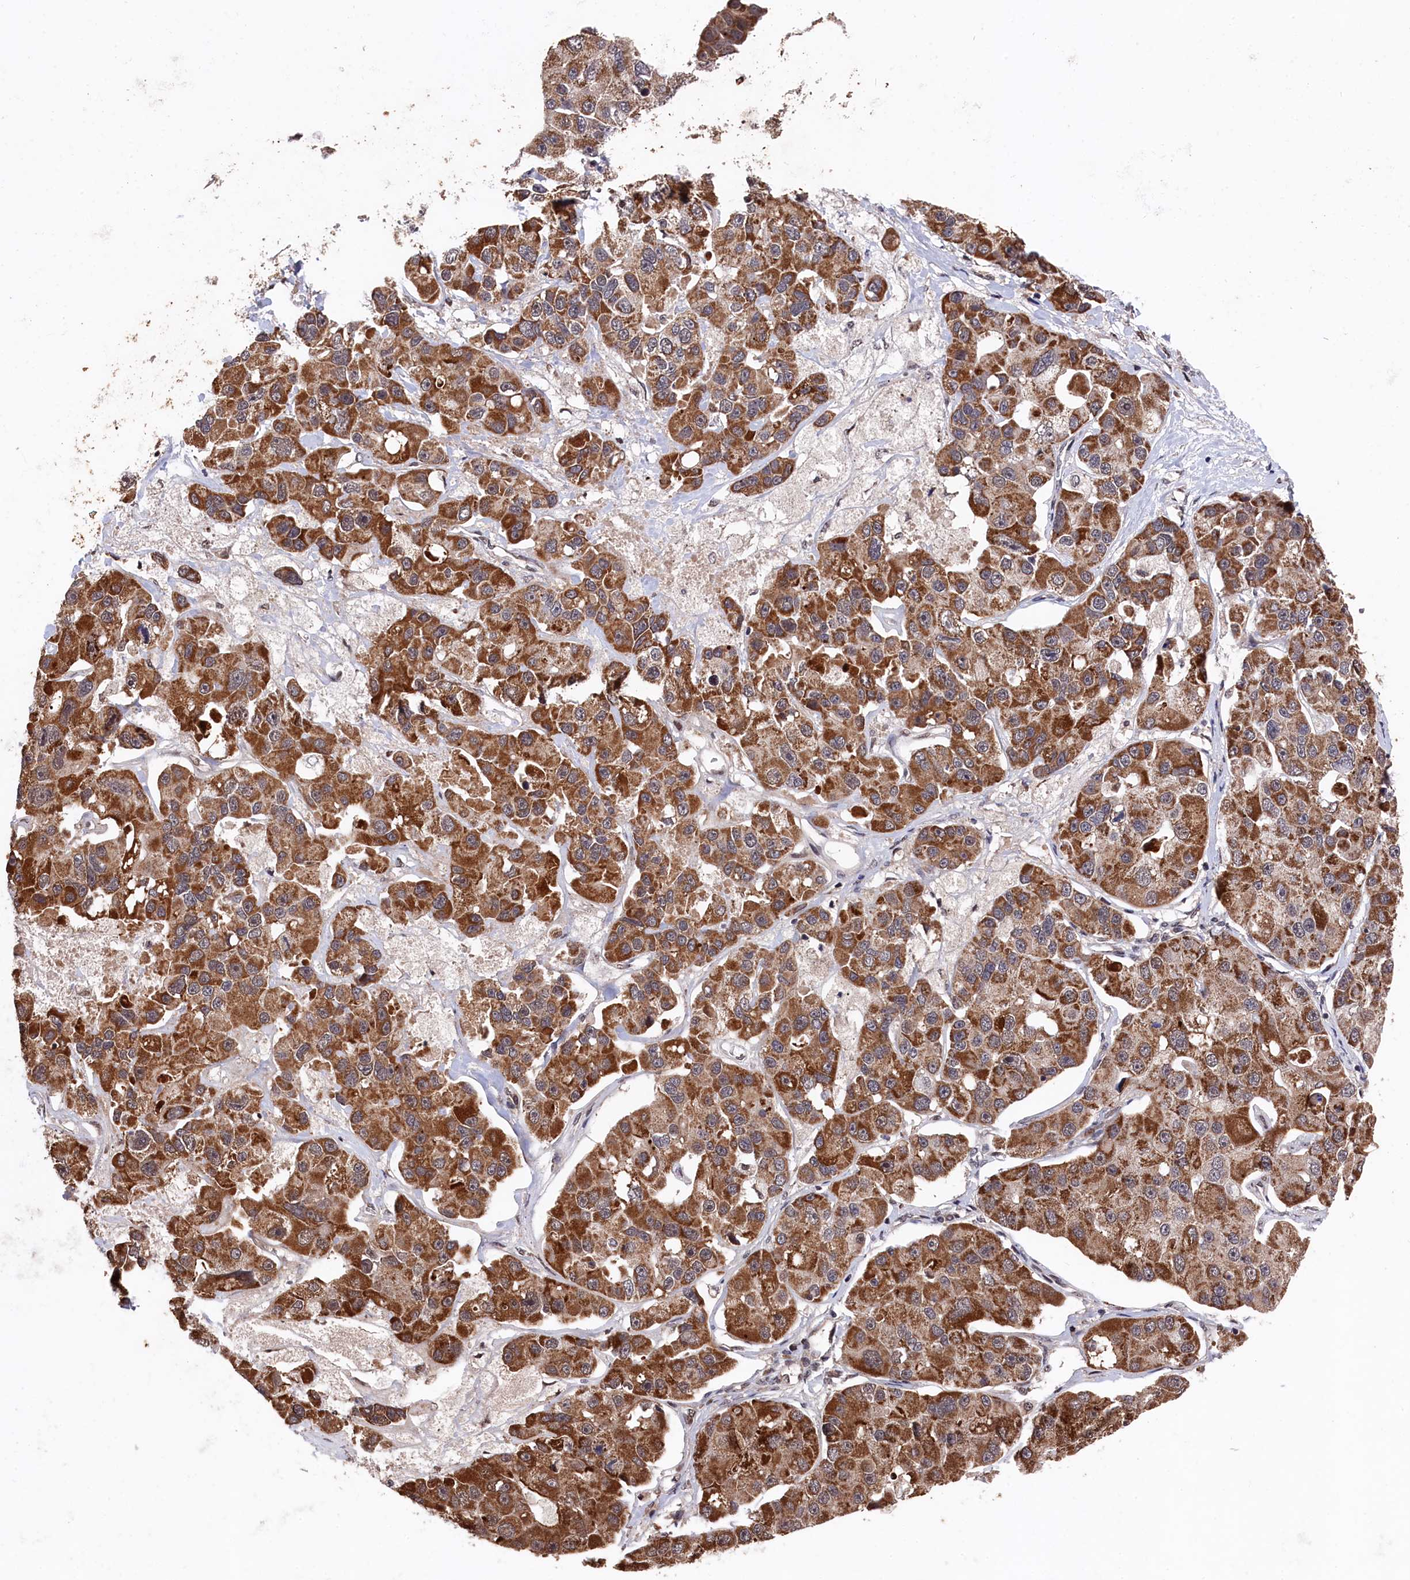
{"staining": {"intensity": "strong", "quantity": ">75%", "location": "cytoplasmic/membranous"}, "tissue": "lung cancer", "cell_type": "Tumor cells", "image_type": "cancer", "snomed": [{"axis": "morphology", "description": "Adenocarcinoma, NOS"}, {"axis": "topography", "description": "Lung"}], "caption": "Approximately >75% of tumor cells in human adenocarcinoma (lung) demonstrate strong cytoplasmic/membranous protein positivity as visualized by brown immunohistochemical staining.", "gene": "CLPX", "patient": {"sex": "female", "age": 54}}